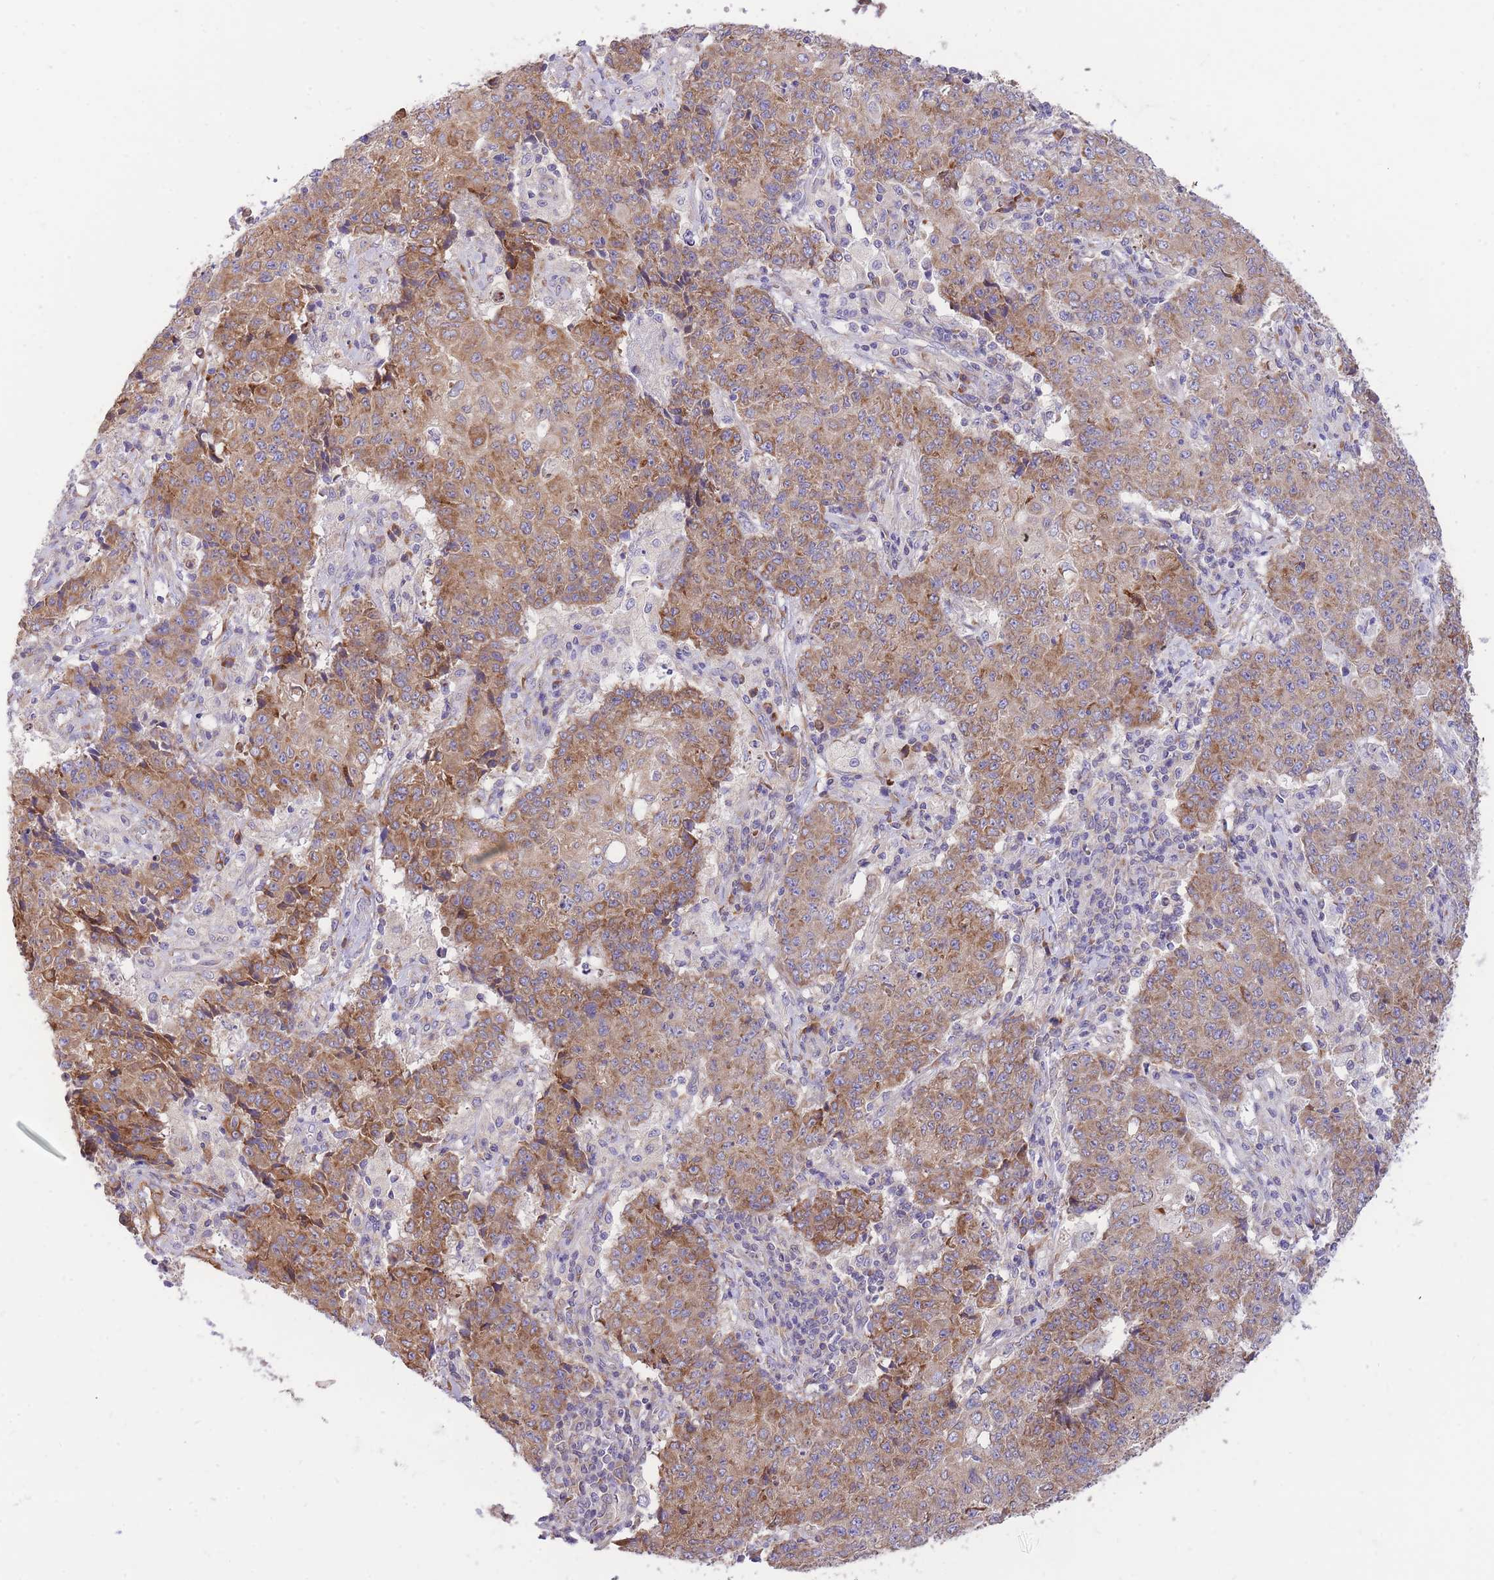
{"staining": {"intensity": "moderate", "quantity": ">75%", "location": "cytoplasmic/membranous"}, "tissue": "ovarian cancer", "cell_type": "Tumor cells", "image_type": "cancer", "snomed": [{"axis": "morphology", "description": "Carcinoma, endometroid"}, {"axis": "topography", "description": "Ovary"}], "caption": "Endometroid carcinoma (ovarian) stained with immunohistochemistry demonstrates moderate cytoplasmic/membranous expression in approximately >75% of tumor cells.", "gene": "GBP7", "patient": {"sex": "female", "age": 42}}